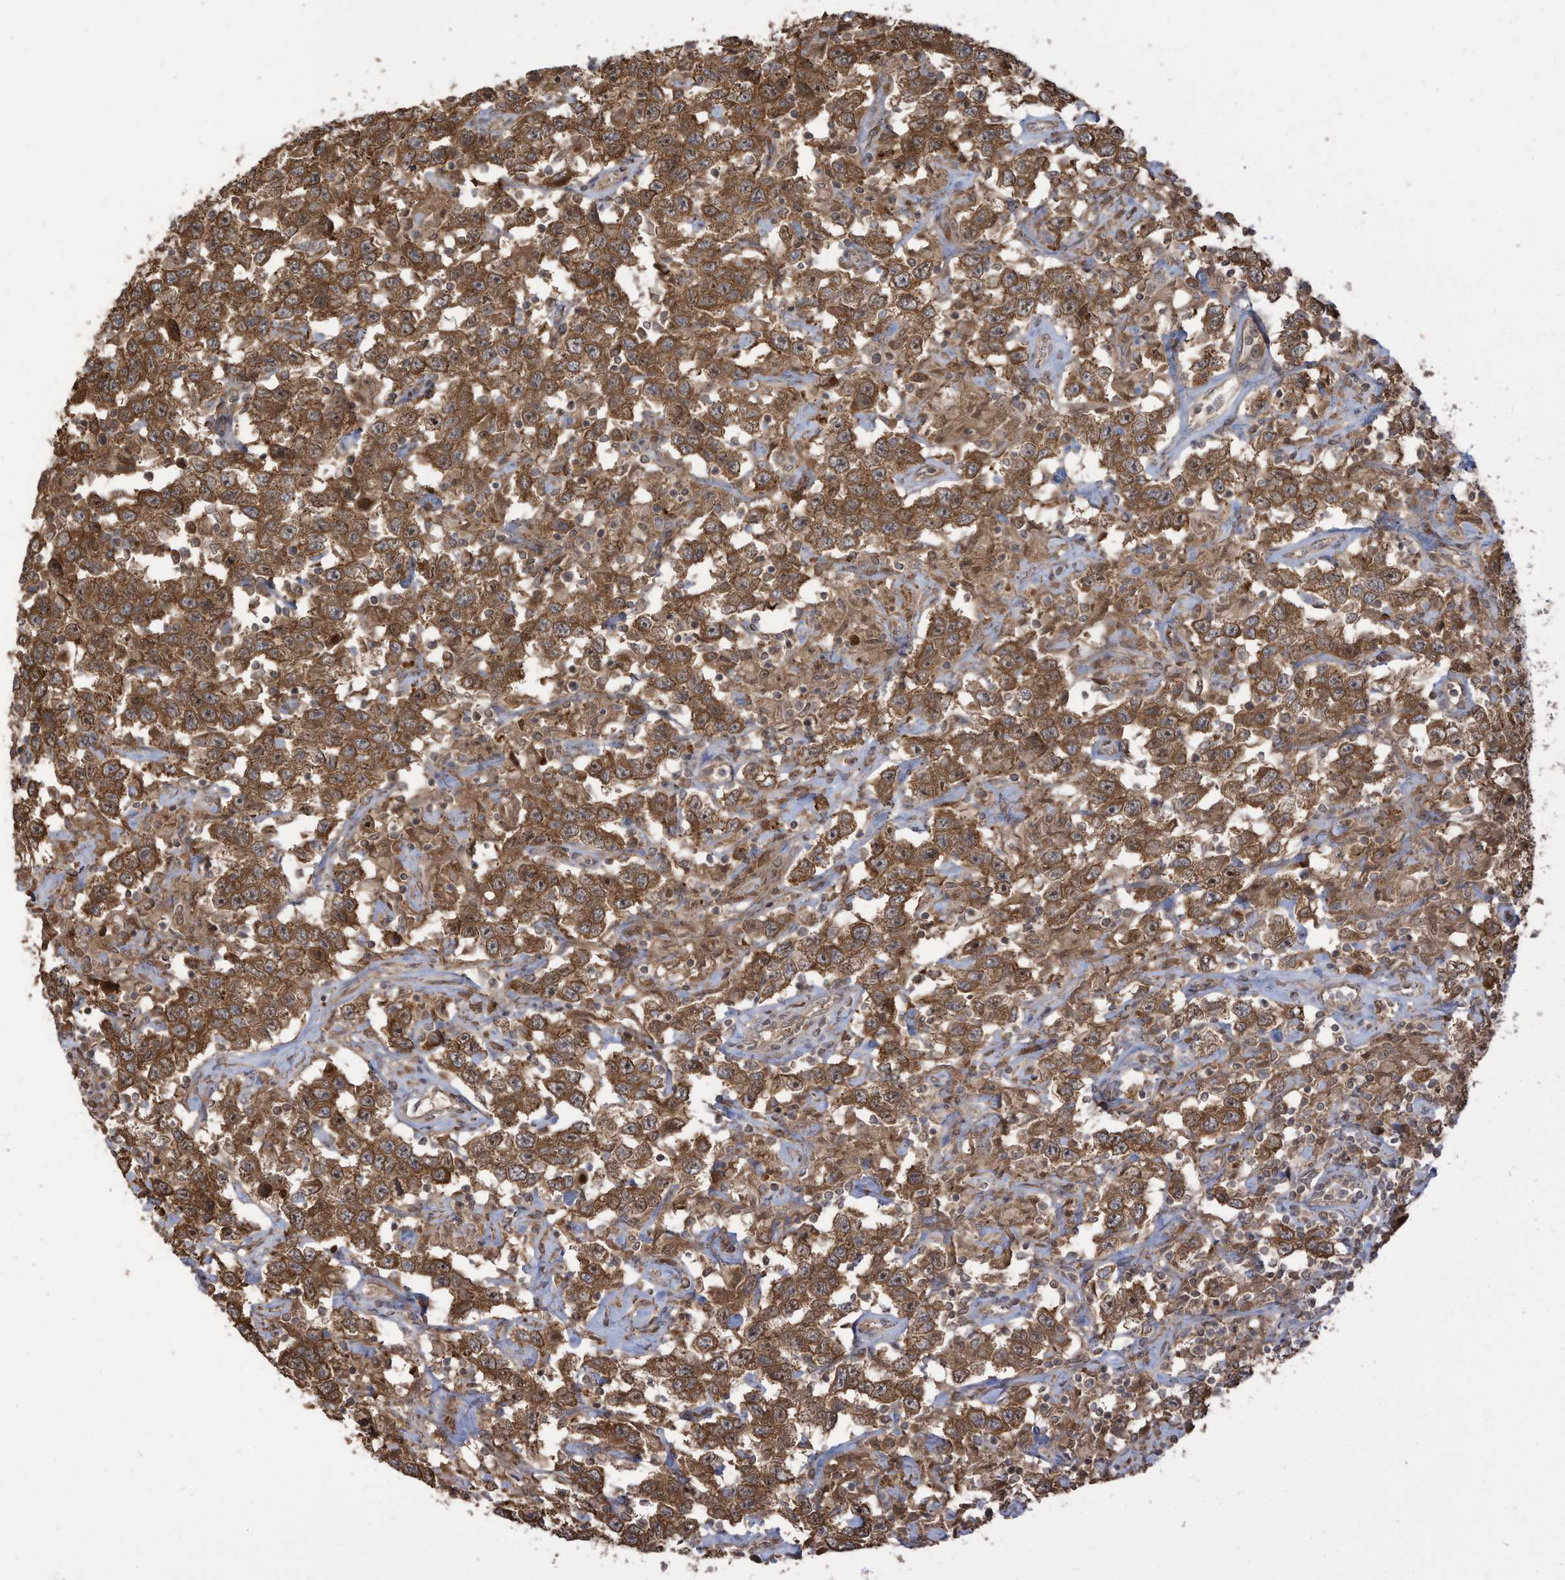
{"staining": {"intensity": "moderate", "quantity": ">75%", "location": "cytoplasmic/membranous"}, "tissue": "testis cancer", "cell_type": "Tumor cells", "image_type": "cancer", "snomed": [{"axis": "morphology", "description": "Seminoma, NOS"}, {"axis": "topography", "description": "Testis"}], "caption": "Seminoma (testis) stained with a brown dye shows moderate cytoplasmic/membranous positive staining in approximately >75% of tumor cells.", "gene": "CARF", "patient": {"sex": "male", "age": 41}}